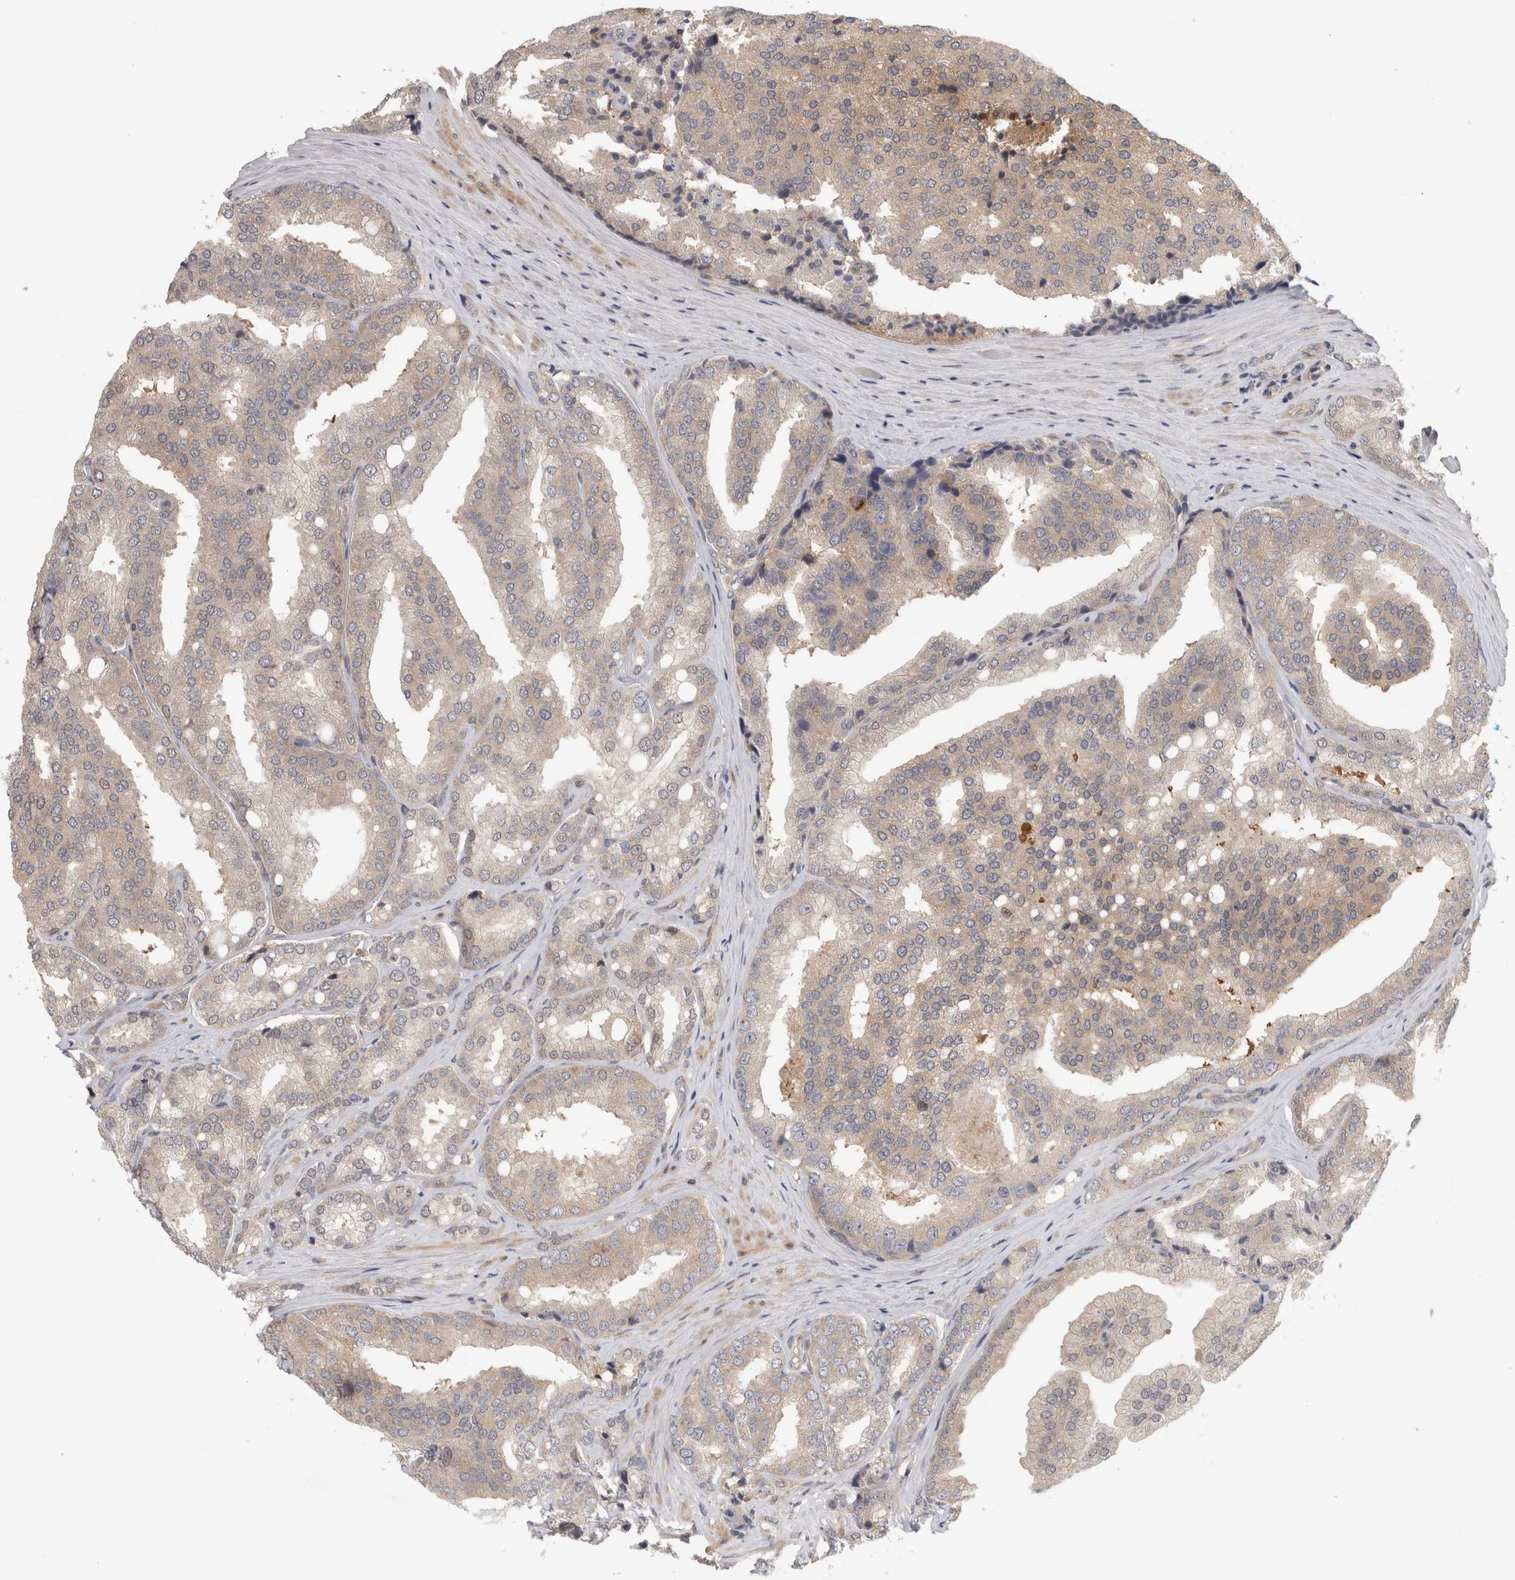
{"staining": {"intensity": "negative", "quantity": "none", "location": "none"}, "tissue": "prostate cancer", "cell_type": "Tumor cells", "image_type": "cancer", "snomed": [{"axis": "morphology", "description": "Adenocarcinoma, High grade"}, {"axis": "topography", "description": "Prostate"}], "caption": "An image of human prostate cancer (high-grade adenocarcinoma) is negative for staining in tumor cells.", "gene": "PIGP", "patient": {"sex": "male", "age": 50}}